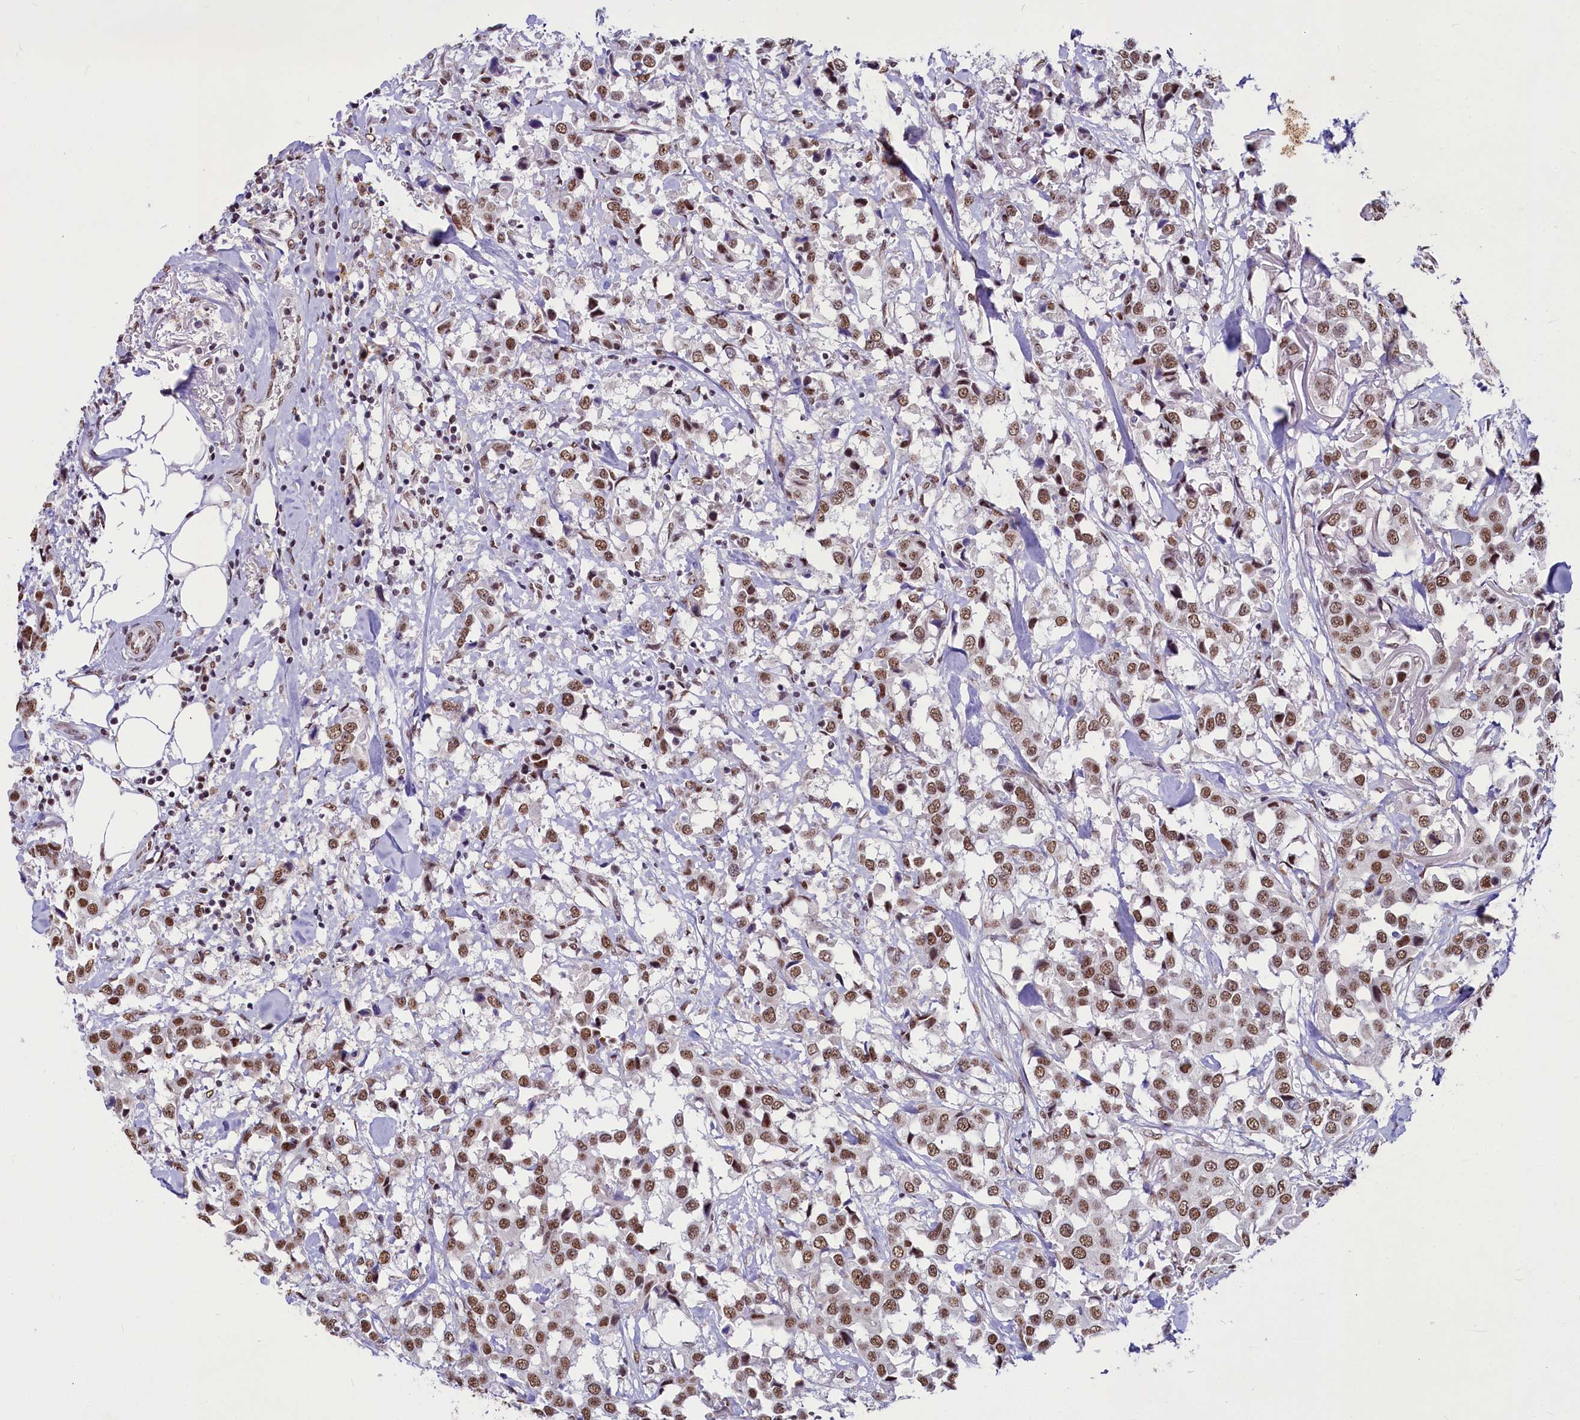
{"staining": {"intensity": "moderate", "quantity": ">75%", "location": "nuclear"}, "tissue": "breast cancer", "cell_type": "Tumor cells", "image_type": "cancer", "snomed": [{"axis": "morphology", "description": "Duct carcinoma"}, {"axis": "topography", "description": "Breast"}], "caption": "The photomicrograph reveals immunohistochemical staining of breast cancer (intraductal carcinoma). There is moderate nuclear expression is appreciated in approximately >75% of tumor cells.", "gene": "PARPBP", "patient": {"sex": "female", "age": 80}}